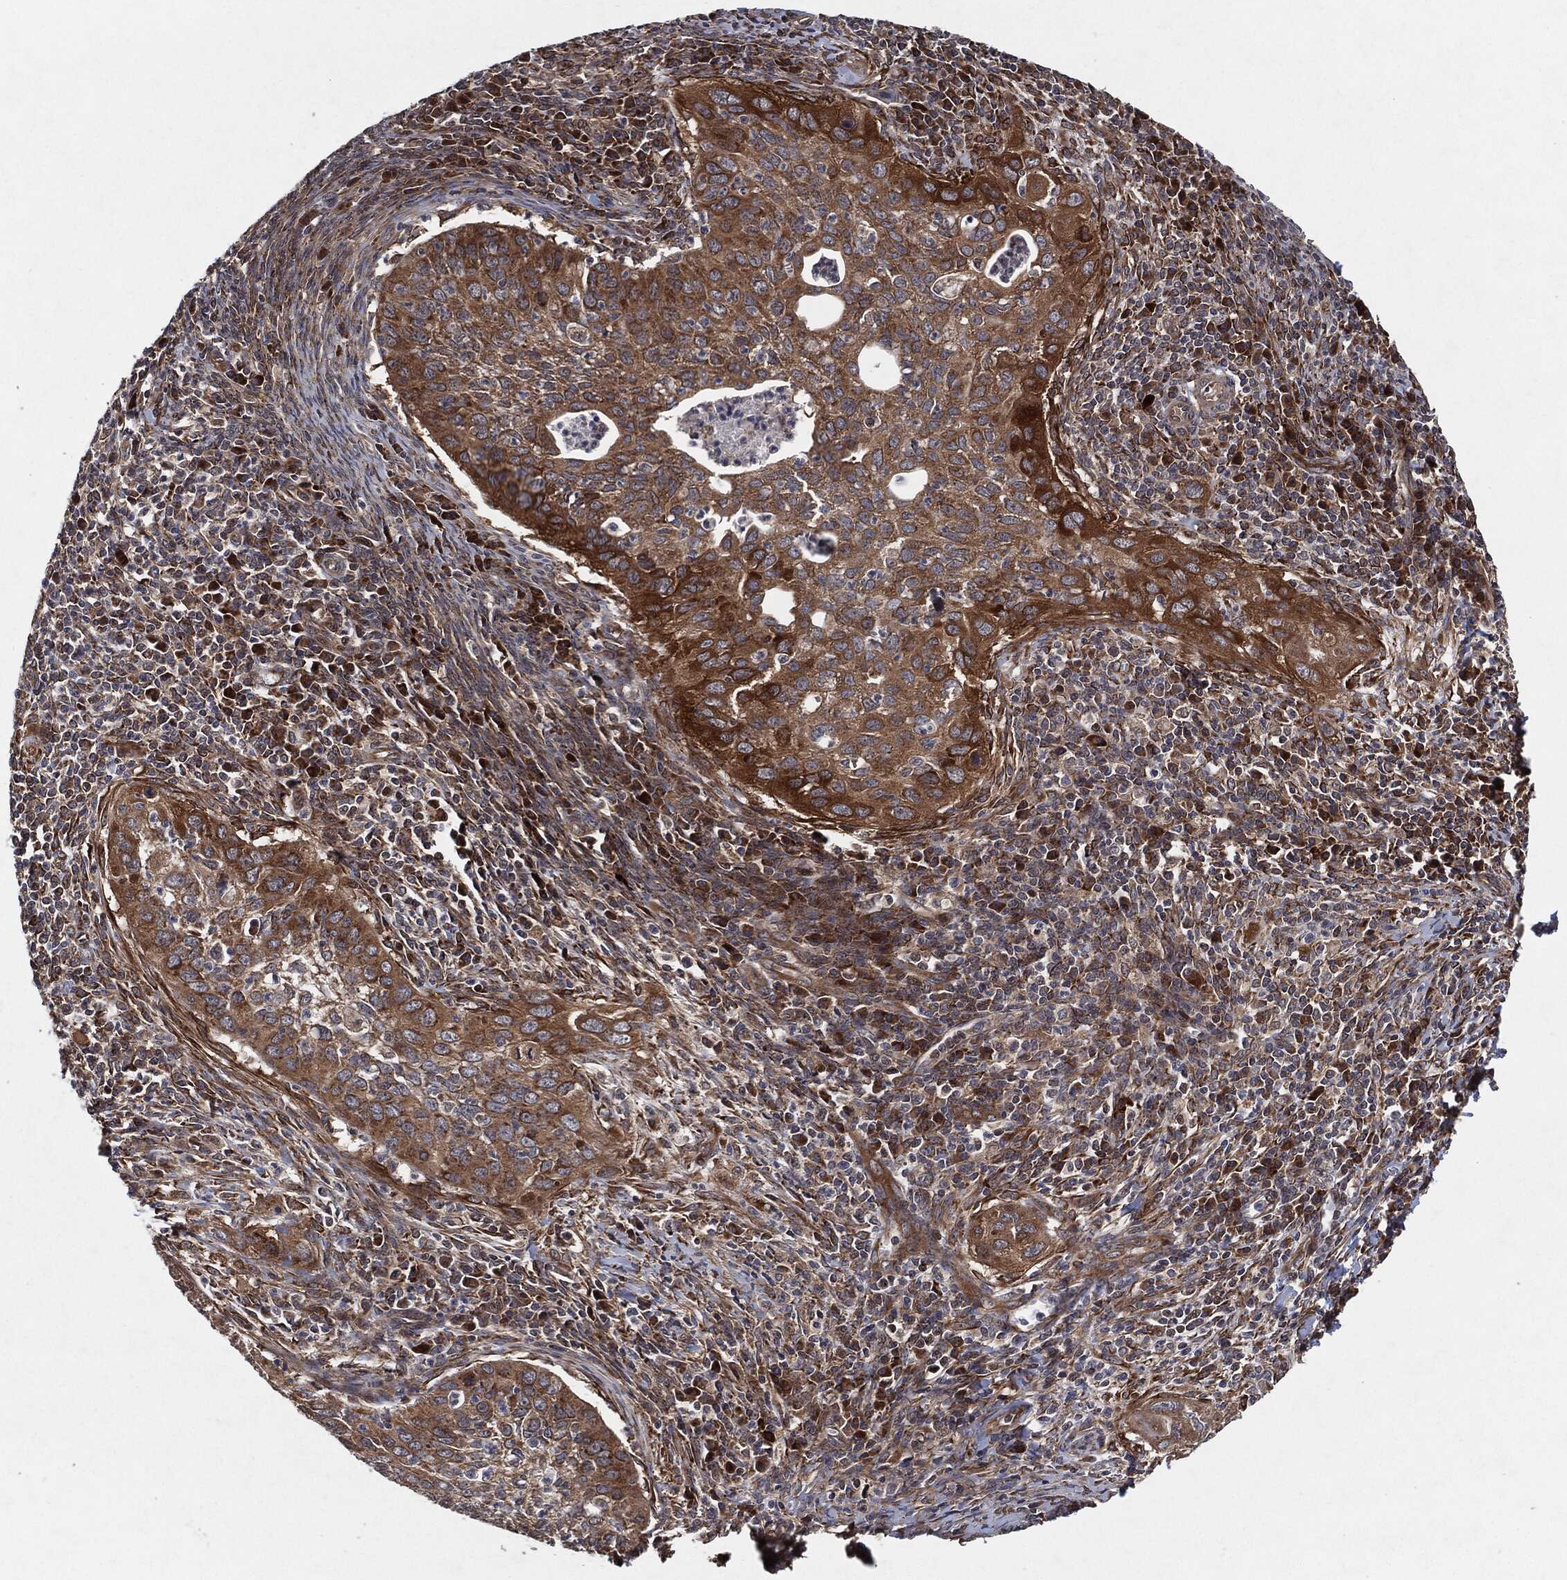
{"staining": {"intensity": "strong", "quantity": "<25%", "location": "cytoplasmic/membranous"}, "tissue": "cervical cancer", "cell_type": "Tumor cells", "image_type": "cancer", "snomed": [{"axis": "morphology", "description": "Squamous cell carcinoma, NOS"}, {"axis": "topography", "description": "Cervix"}], "caption": "A photomicrograph of cervical cancer (squamous cell carcinoma) stained for a protein exhibits strong cytoplasmic/membranous brown staining in tumor cells. Immunohistochemistry (ihc) stains the protein of interest in brown and the nuclei are stained blue.", "gene": "BCAR1", "patient": {"sex": "female", "age": 26}}